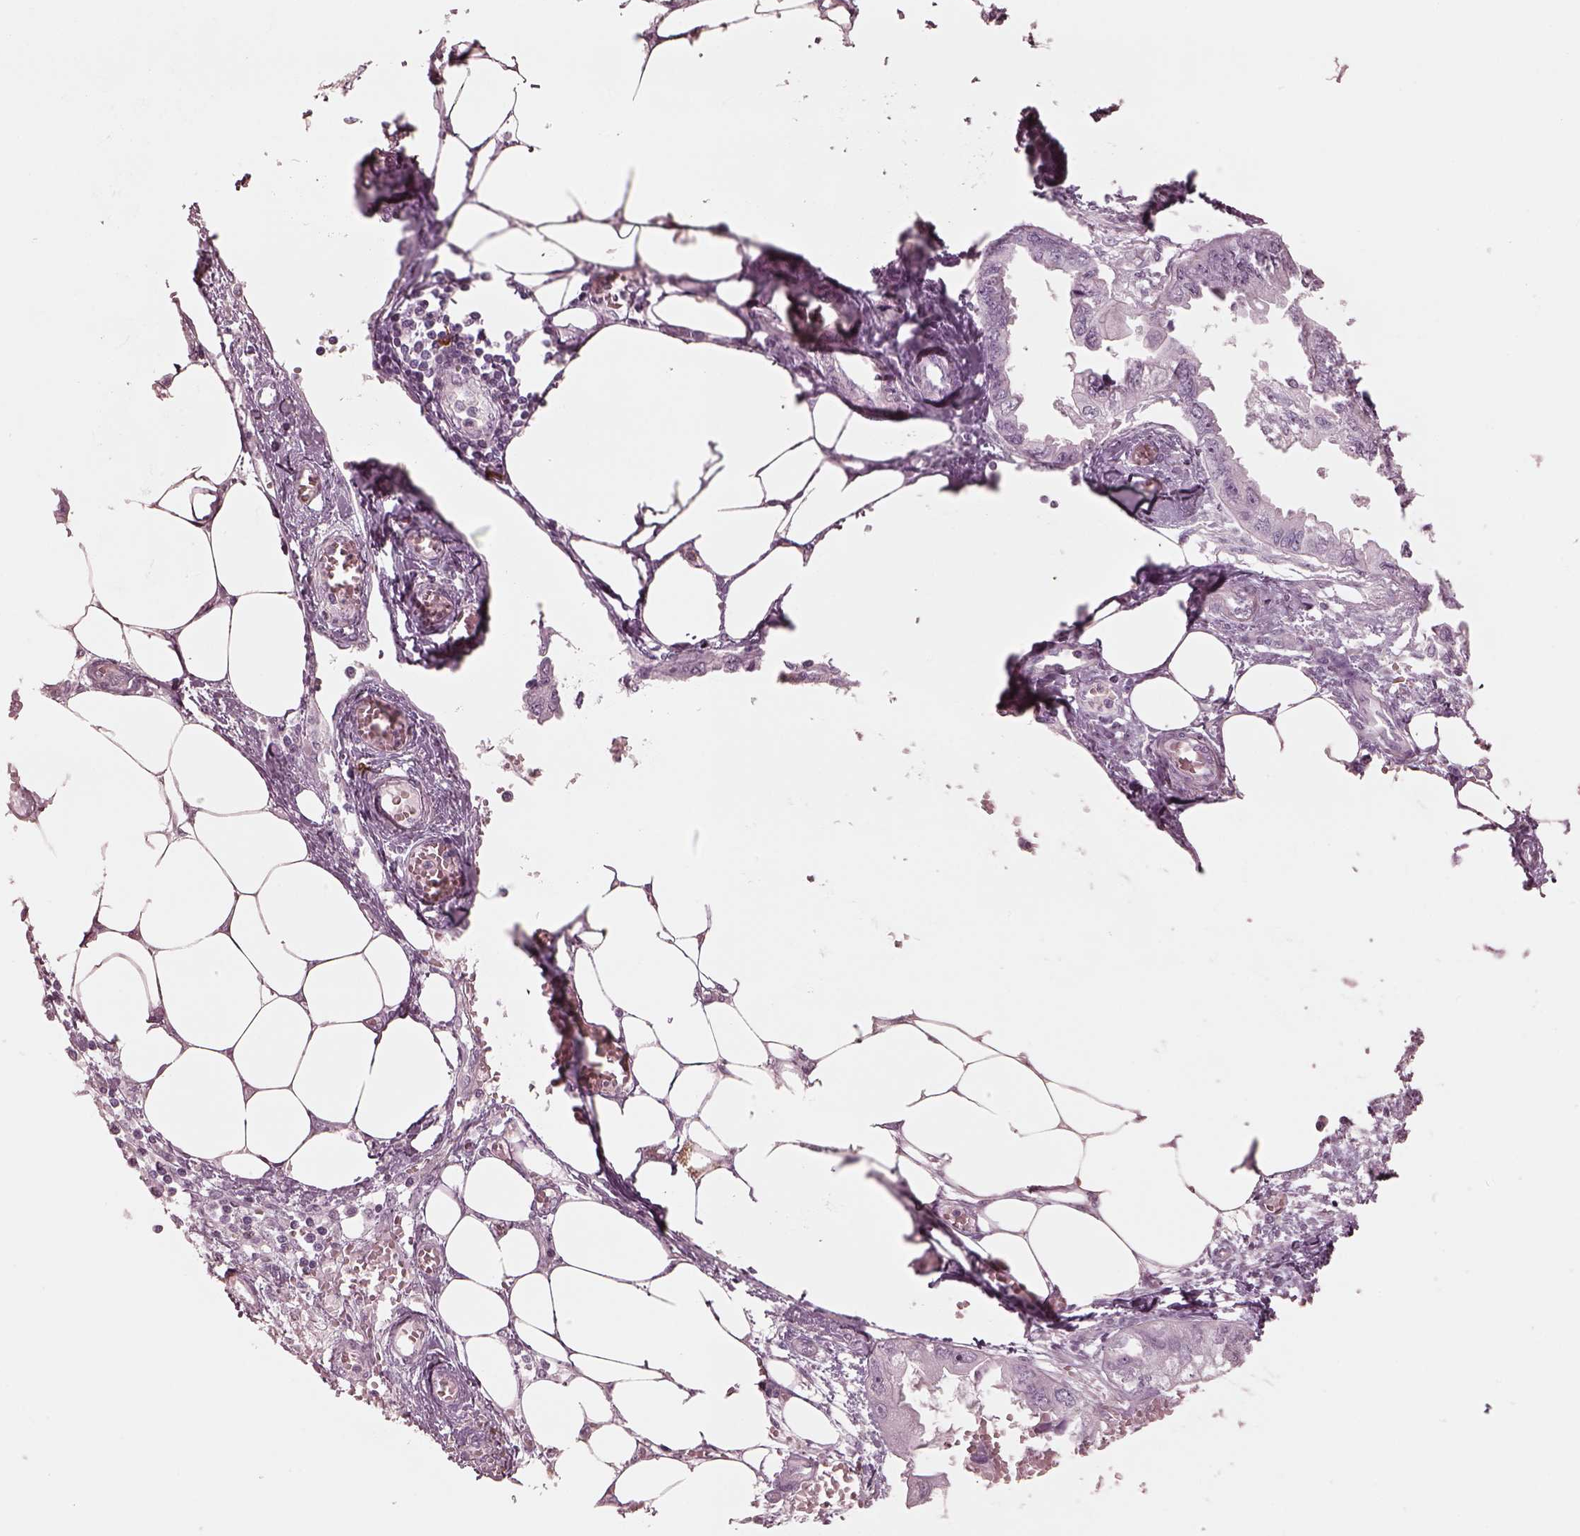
{"staining": {"intensity": "negative", "quantity": "none", "location": "none"}, "tissue": "endometrial cancer", "cell_type": "Tumor cells", "image_type": "cancer", "snomed": [{"axis": "morphology", "description": "Adenocarcinoma, NOS"}, {"axis": "morphology", "description": "Adenocarcinoma, metastatic, NOS"}, {"axis": "topography", "description": "Adipose tissue"}, {"axis": "topography", "description": "Endometrium"}], "caption": "Tumor cells are negative for protein expression in human adenocarcinoma (endometrial).", "gene": "C2orf81", "patient": {"sex": "female", "age": 67}}